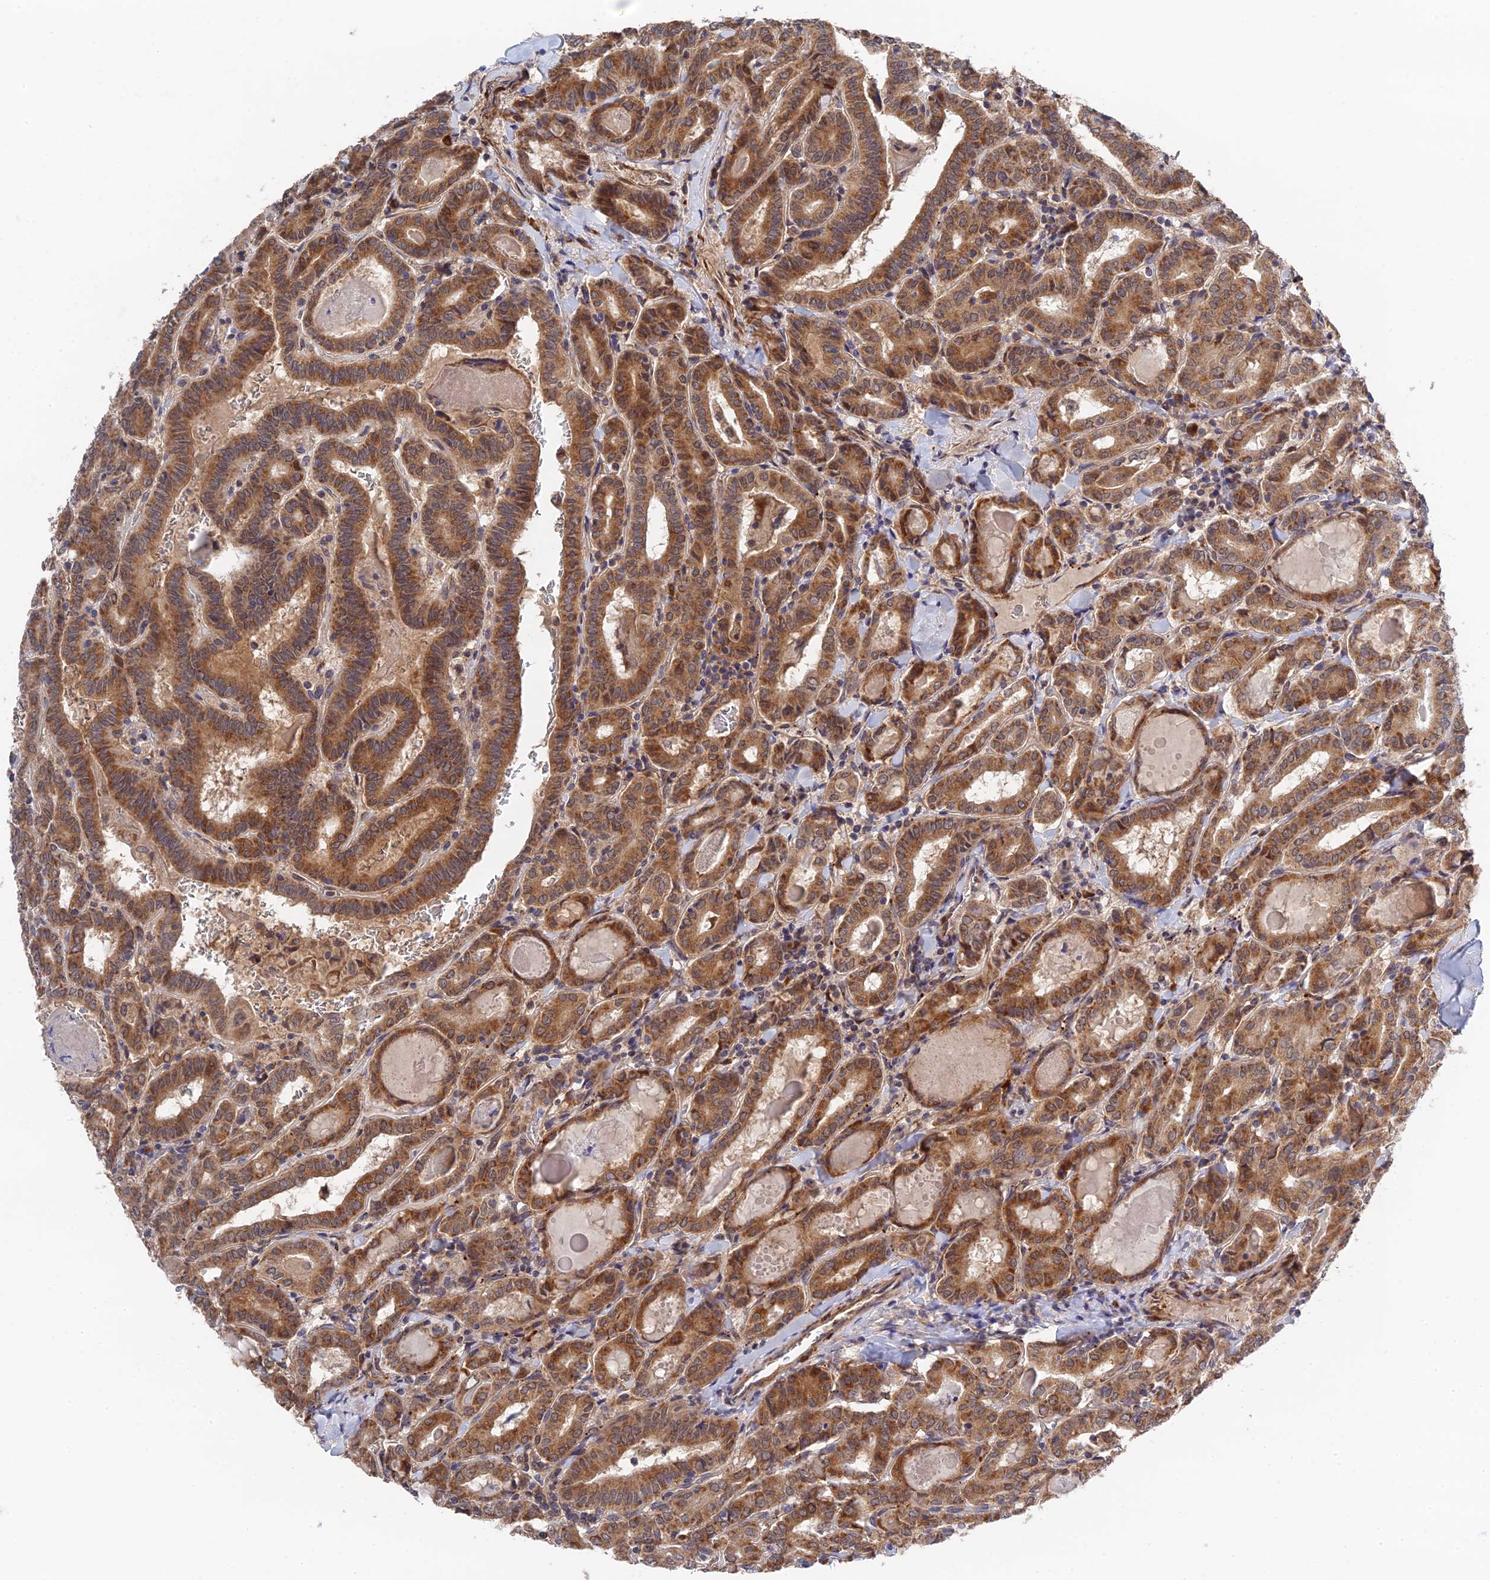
{"staining": {"intensity": "moderate", "quantity": ">75%", "location": "cytoplasmic/membranous"}, "tissue": "thyroid cancer", "cell_type": "Tumor cells", "image_type": "cancer", "snomed": [{"axis": "morphology", "description": "Papillary adenocarcinoma, NOS"}, {"axis": "topography", "description": "Thyroid gland"}], "caption": "Protein staining of thyroid cancer tissue shows moderate cytoplasmic/membranous positivity in approximately >75% of tumor cells. (DAB (3,3'-diaminobenzidine) IHC with brightfield microscopy, high magnification).", "gene": "ZNF320", "patient": {"sex": "female", "age": 72}}